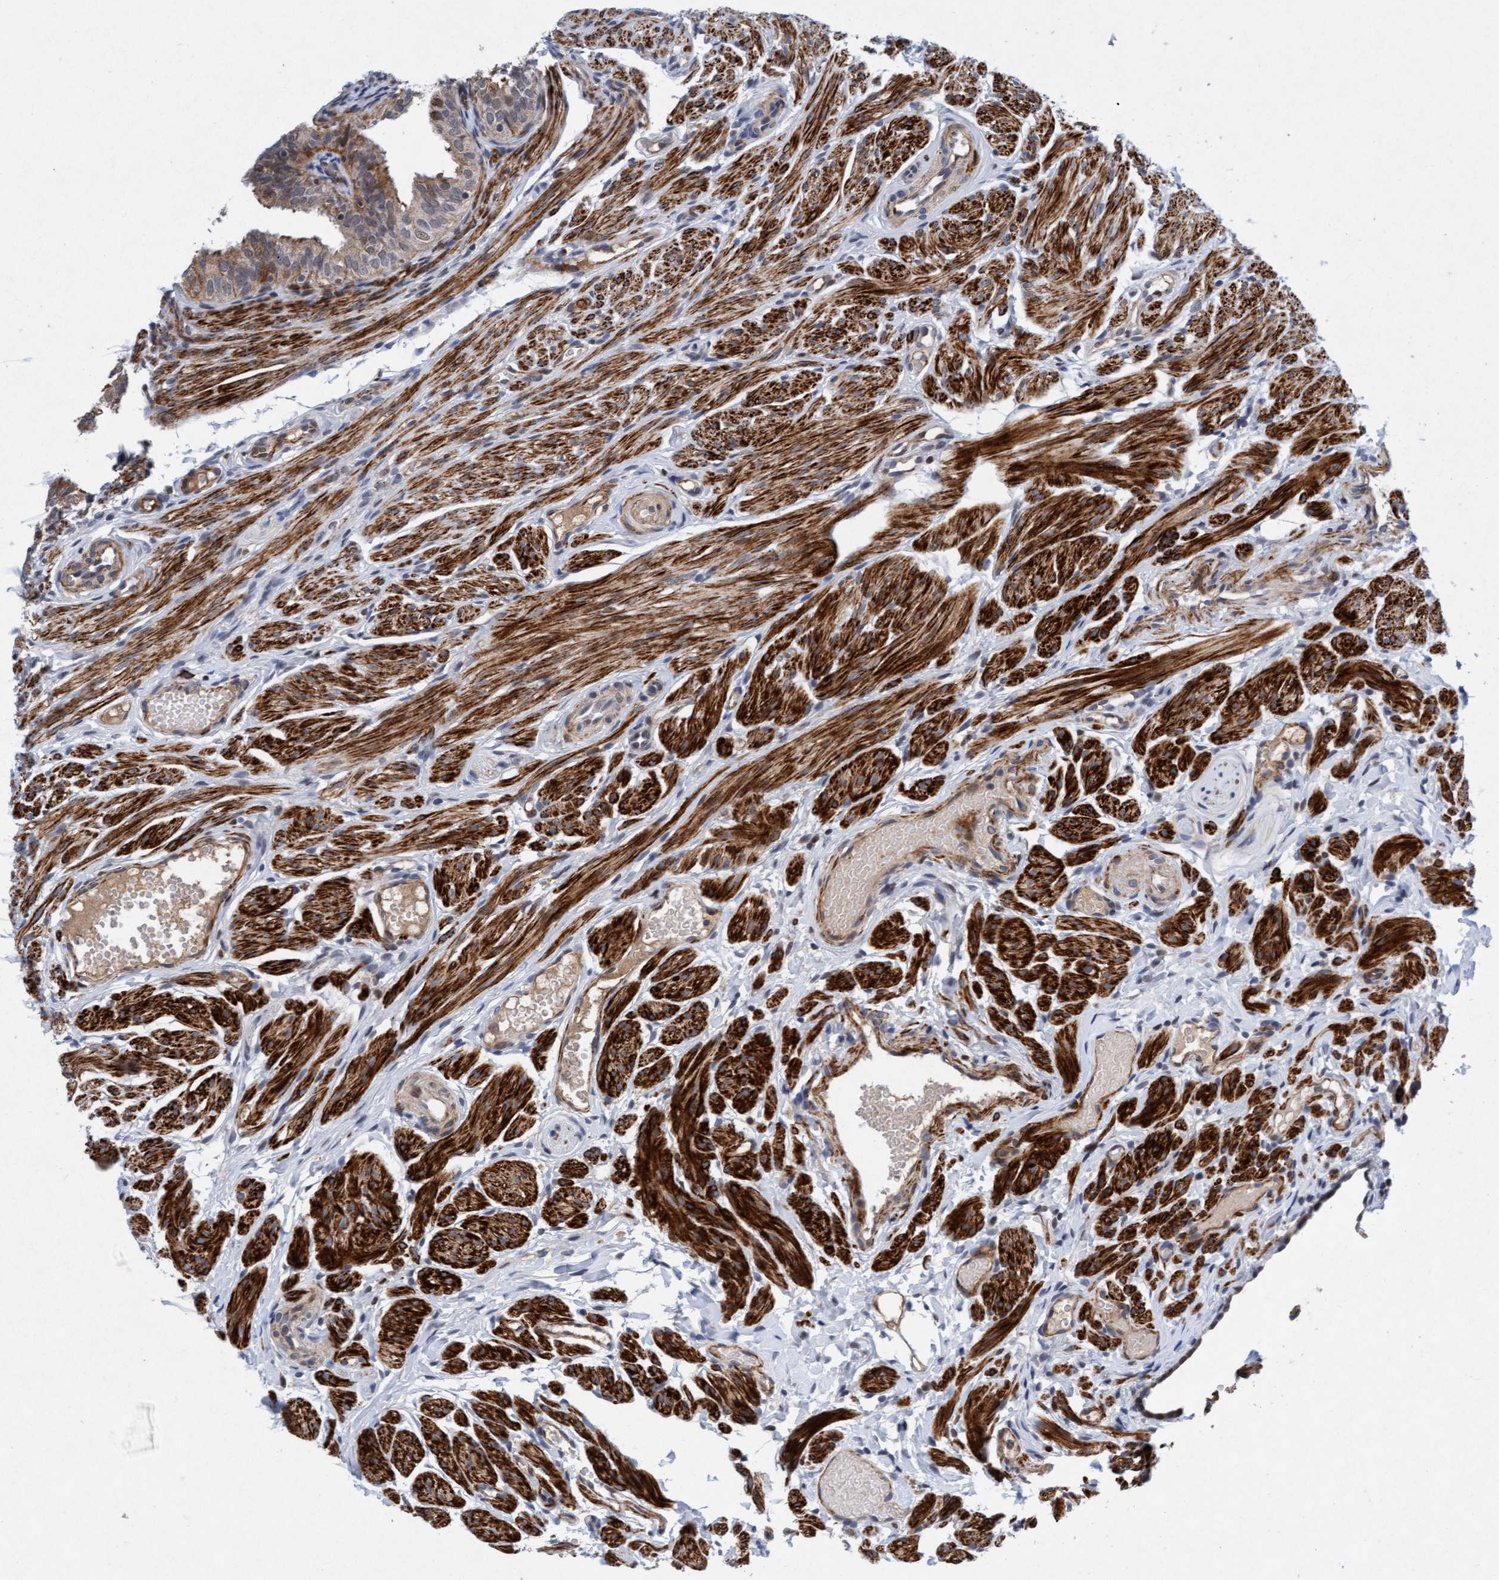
{"staining": {"intensity": "moderate", "quantity": "25%-75%", "location": "cytoplasmic/membranous"}, "tissue": "fallopian tube", "cell_type": "Glandular cells", "image_type": "normal", "snomed": [{"axis": "morphology", "description": "Normal tissue, NOS"}, {"axis": "topography", "description": "Fallopian tube"}], "caption": "This image demonstrates unremarkable fallopian tube stained with IHC to label a protein in brown. The cytoplasmic/membranous of glandular cells show moderate positivity for the protein. Nuclei are counter-stained blue.", "gene": "TMEM70", "patient": {"sex": "female", "age": 35}}